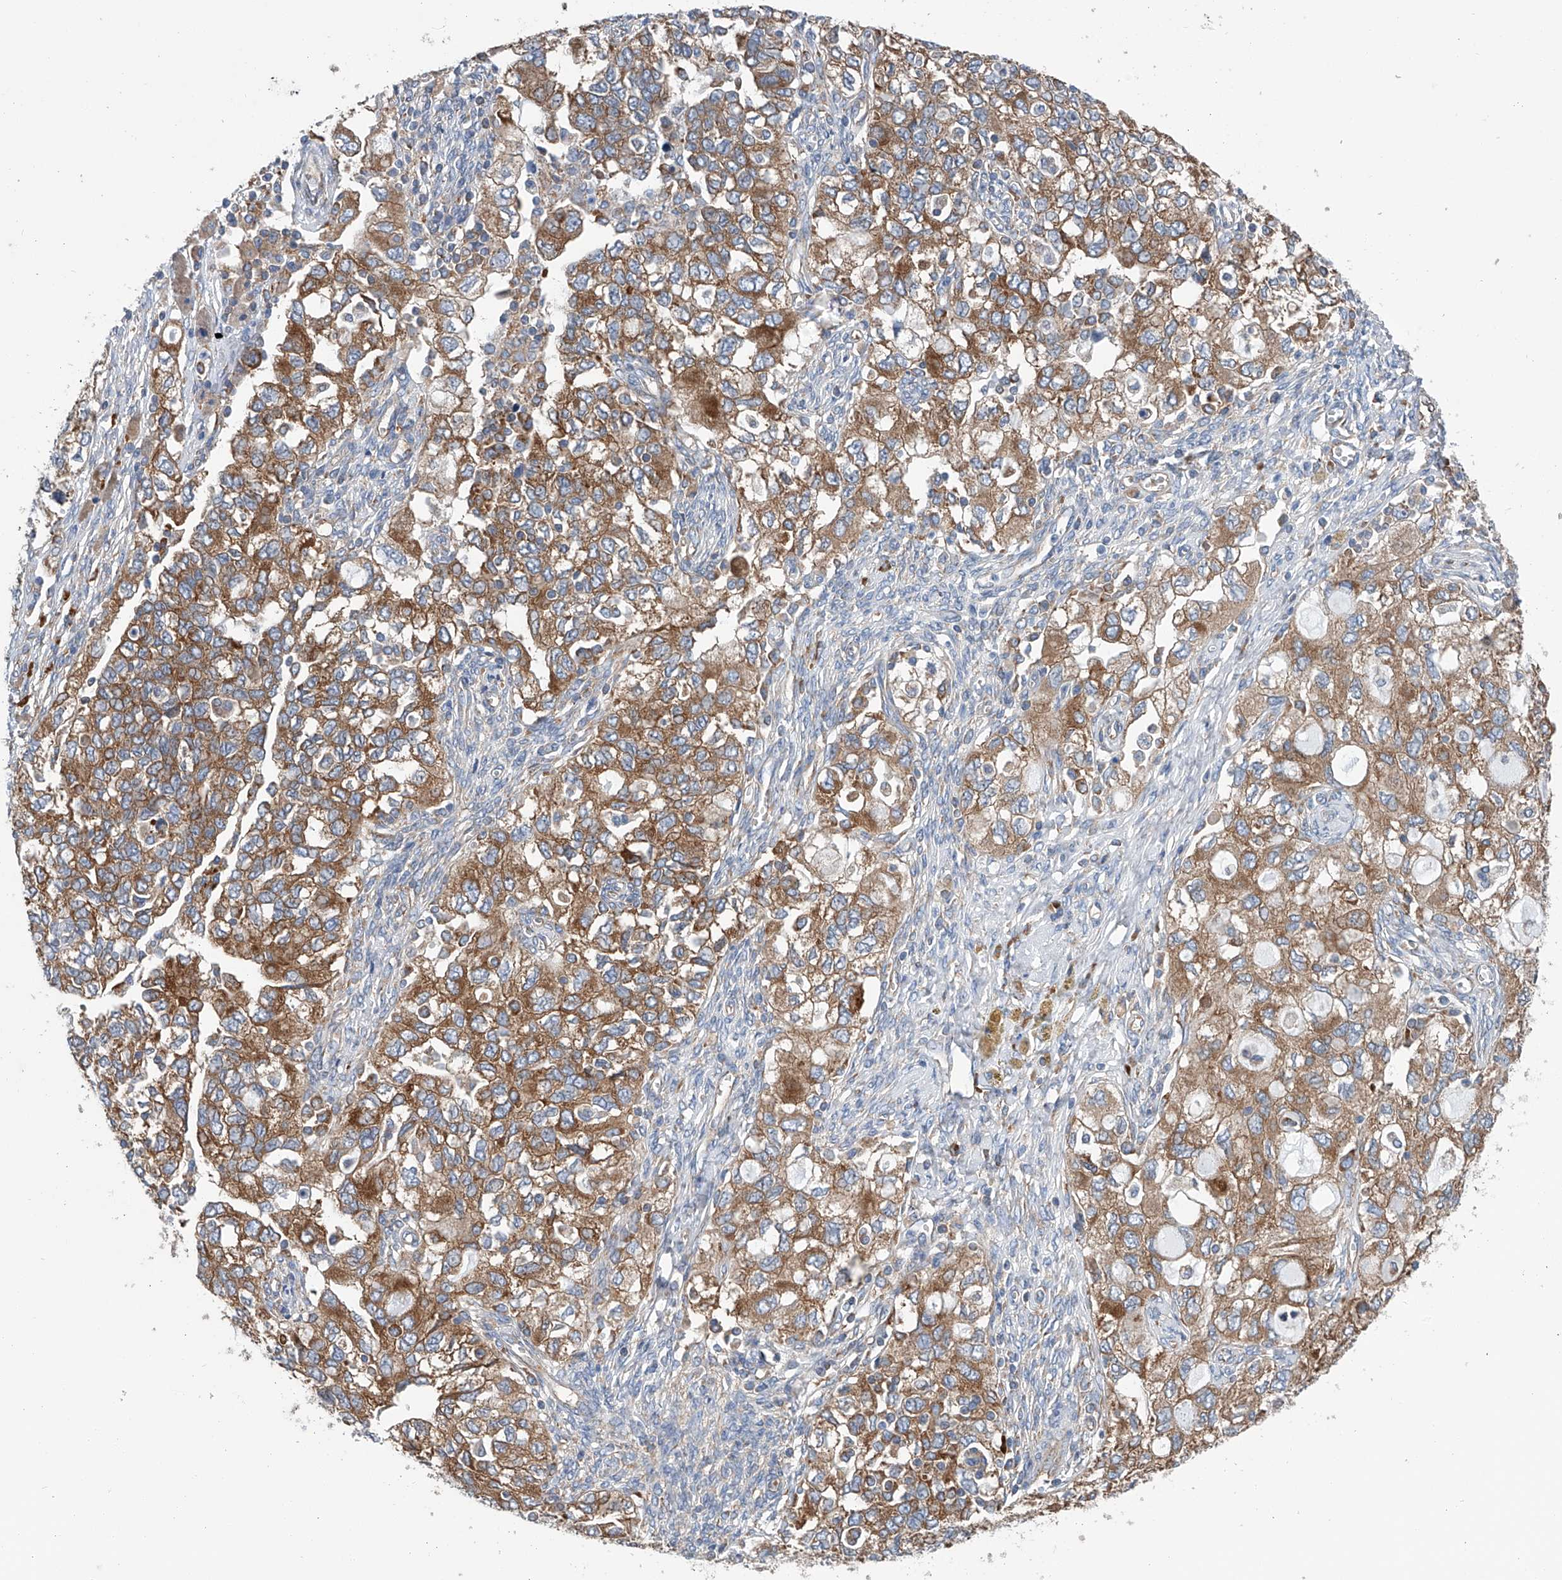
{"staining": {"intensity": "moderate", "quantity": ">75%", "location": "cytoplasmic/membranous"}, "tissue": "ovarian cancer", "cell_type": "Tumor cells", "image_type": "cancer", "snomed": [{"axis": "morphology", "description": "Carcinoma, NOS"}, {"axis": "morphology", "description": "Cystadenocarcinoma, serous, NOS"}, {"axis": "topography", "description": "Ovary"}], "caption": "A high-resolution photomicrograph shows immunohistochemistry staining of ovarian cancer, which shows moderate cytoplasmic/membranous staining in approximately >75% of tumor cells.", "gene": "RPL26L1", "patient": {"sex": "female", "age": 69}}